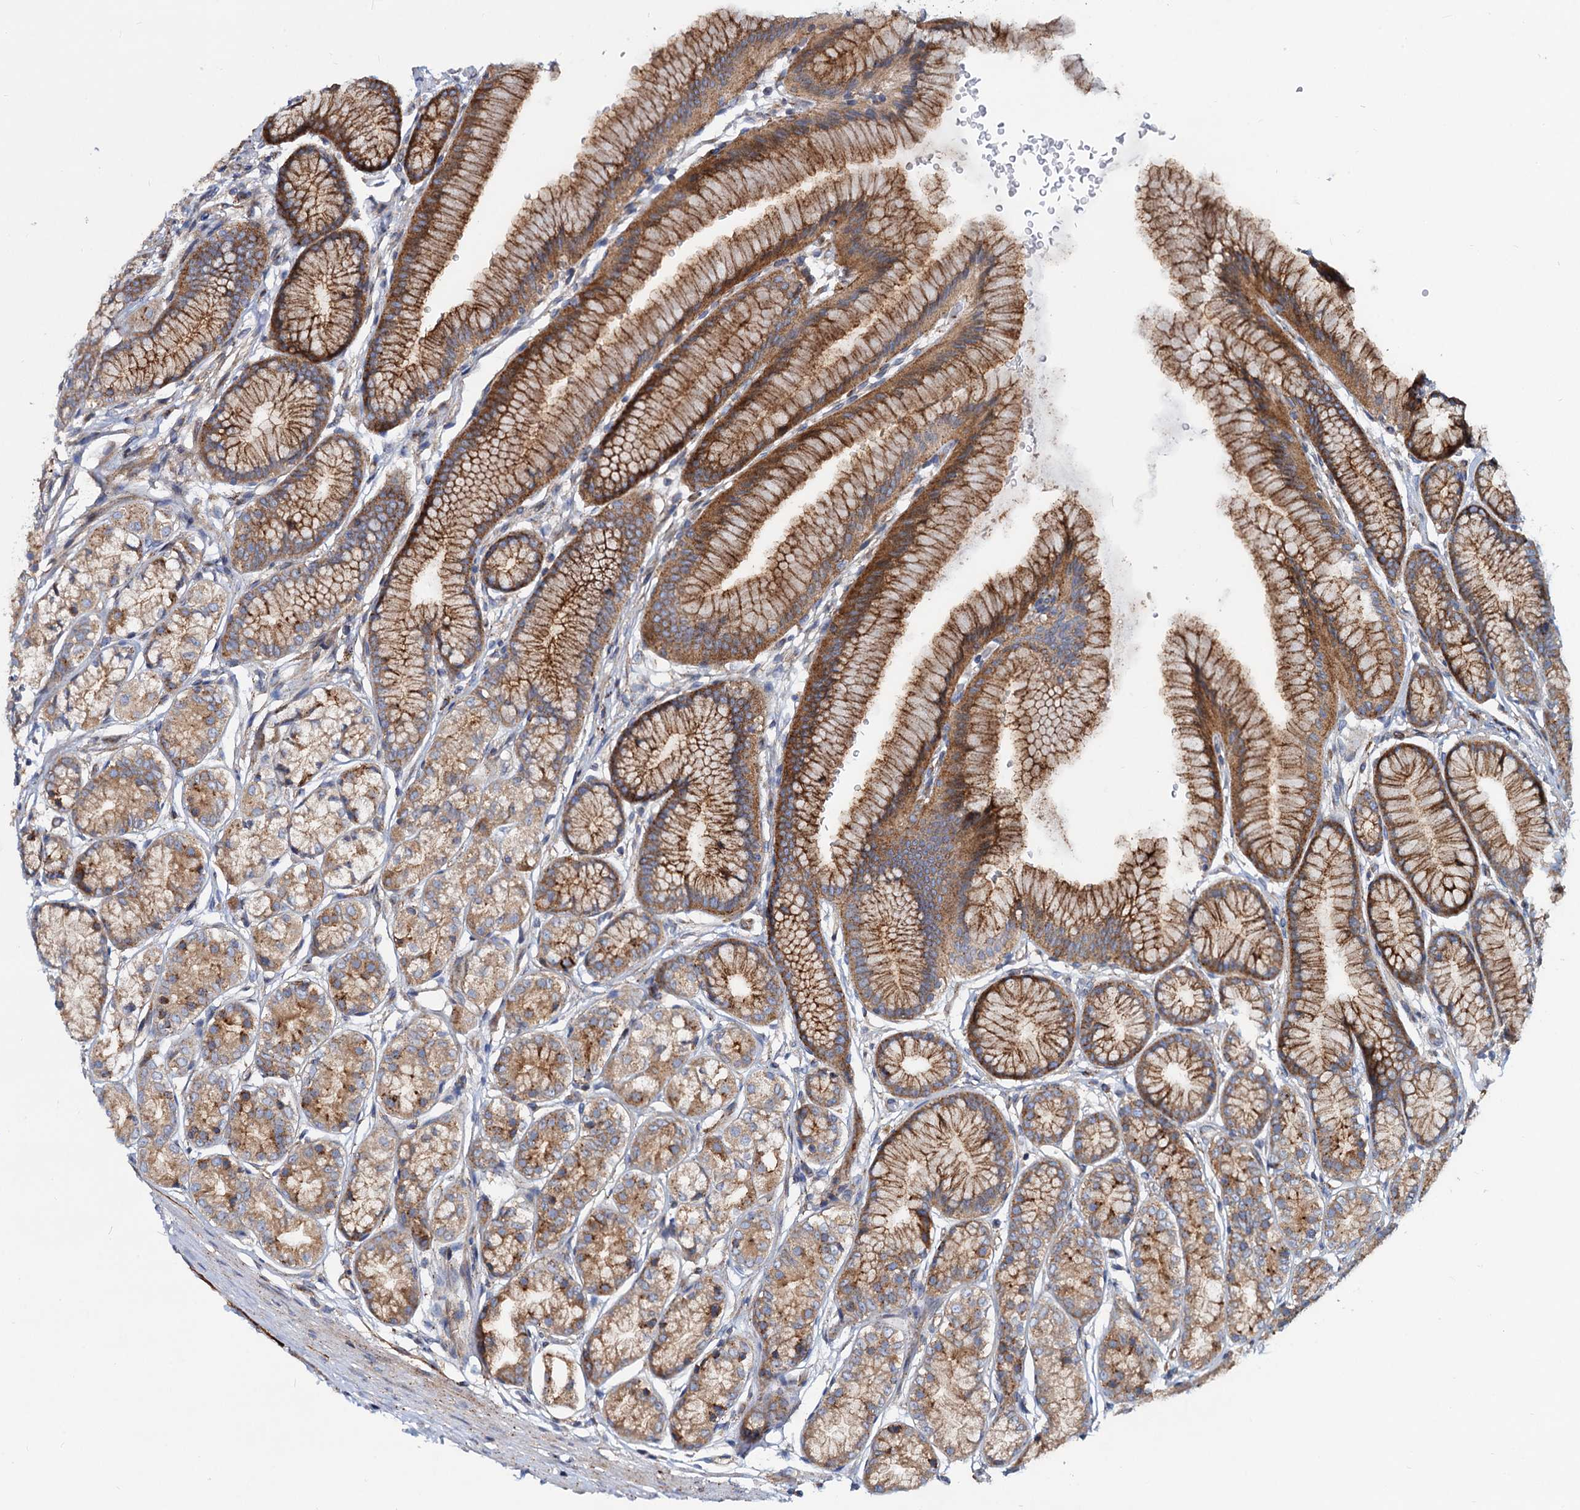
{"staining": {"intensity": "strong", "quantity": "25%-75%", "location": "cytoplasmic/membranous"}, "tissue": "stomach", "cell_type": "Glandular cells", "image_type": "normal", "snomed": [{"axis": "morphology", "description": "Normal tissue, NOS"}, {"axis": "morphology", "description": "Adenocarcinoma, NOS"}, {"axis": "morphology", "description": "Adenocarcinoma, High grade"}, {"axis": "topography", "description": "Stomach, upper"}, {"axis": "topography", "description": "Stomach"}], "caption": "Immunohistochemical staining of normal human stomach shows high levels of strong cytoplasmic/membranous positivity in about 25%-75% of glandular cells. Using DAB (brown) and hematoxylin (blue) stains, captured at high magnification using brightfield microscopy.", "gene": "PSEN1", "patient": {"sex": "female", "age": 65}}